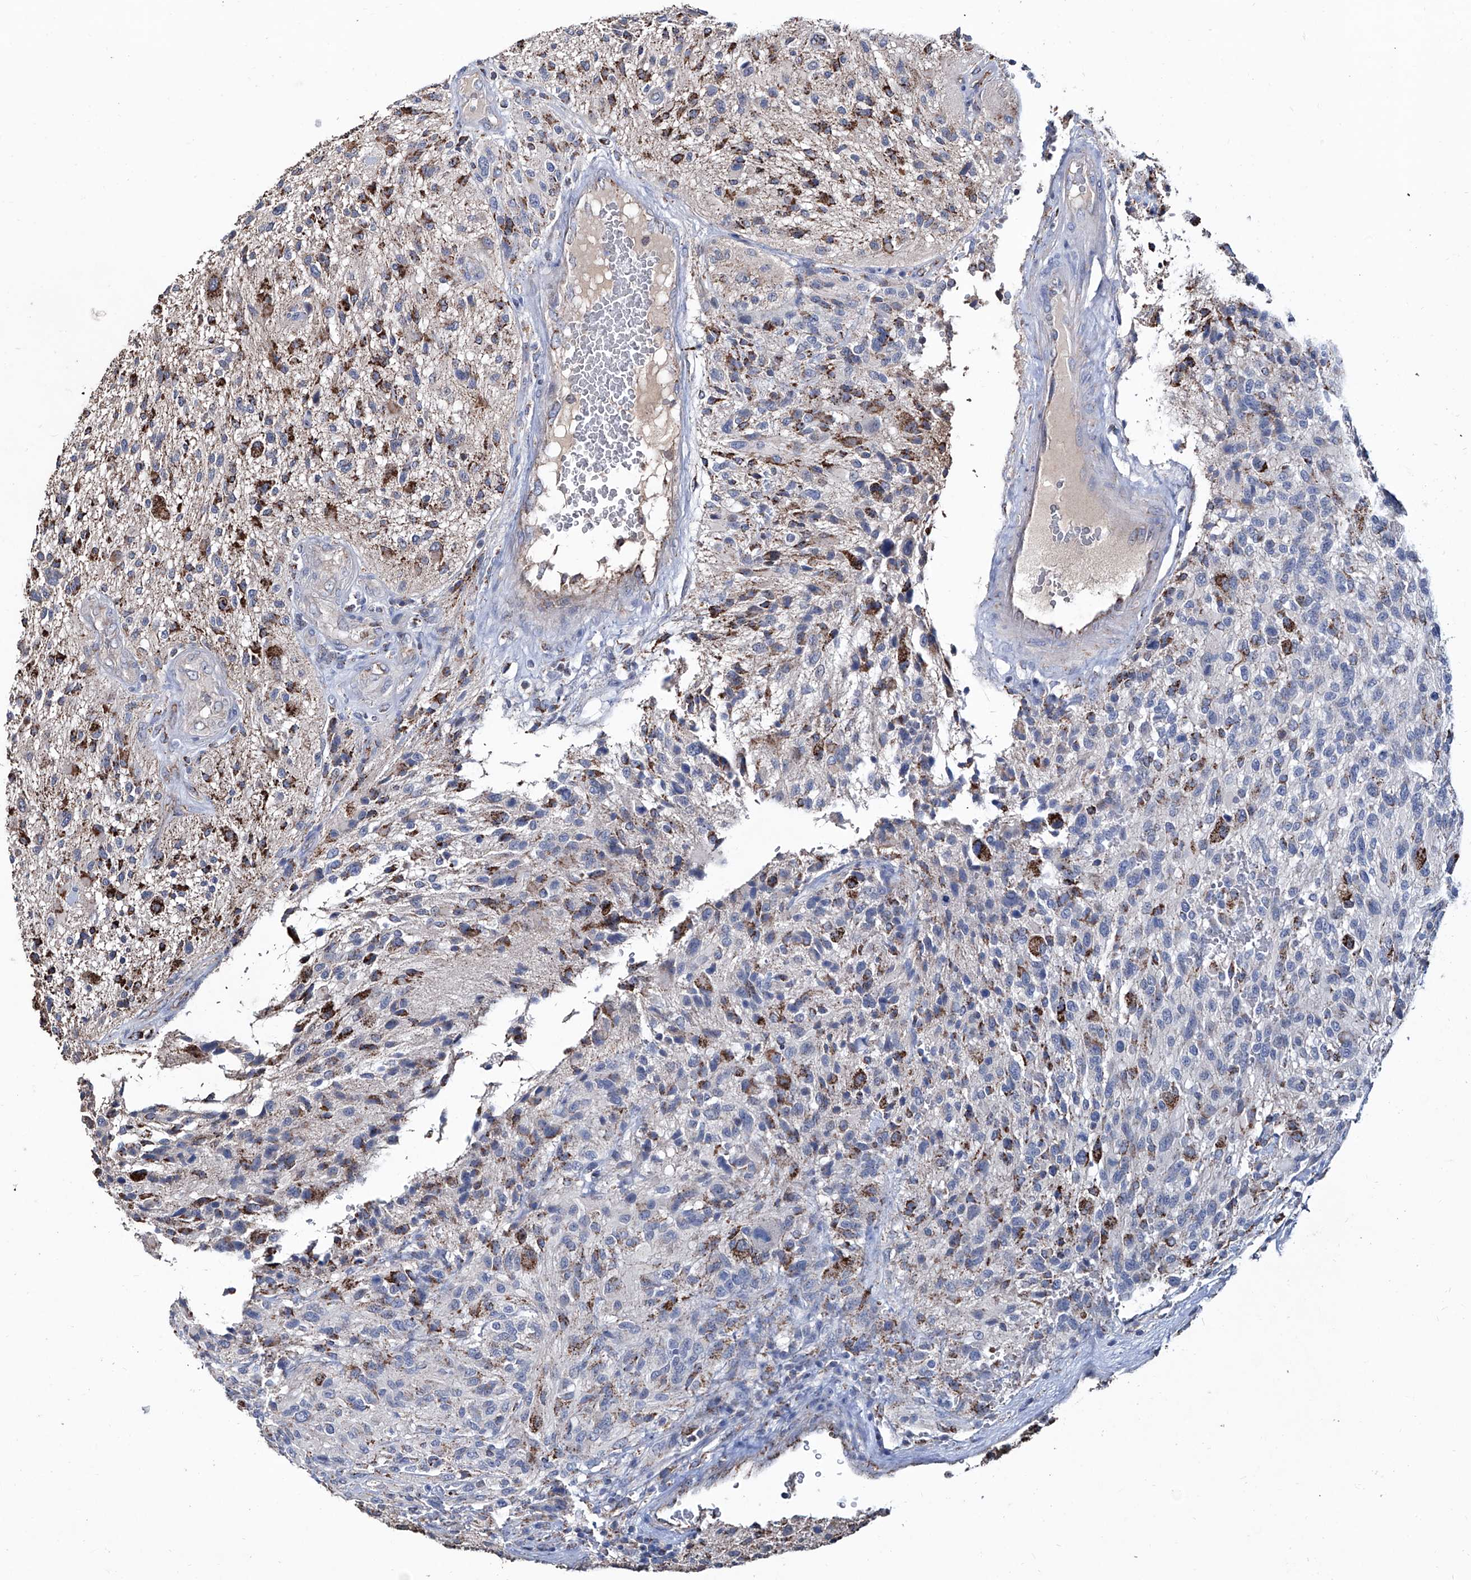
{"staining": {"intensity": "moderate", "quantity": ">75%", "location": "cytoplasmic/membranous"}, "tissue": "glioma", "cell_type": "Tumor cells", "image_type": "cancer", "snomed": [{"axis": "morphology", "description": "Glioma, malignant, High grade"}, {"axis": "topography", "description": "Brain"}], "caption": "This histopathology image demonstrates immunohistochemistry (IHC) staining of human glioma, with medium moderate cytoplasmic/membranous positivity in approximately >75% of tumor cells.", "gene": "NHS", "patient": {"sex": "male", "age": 47}}